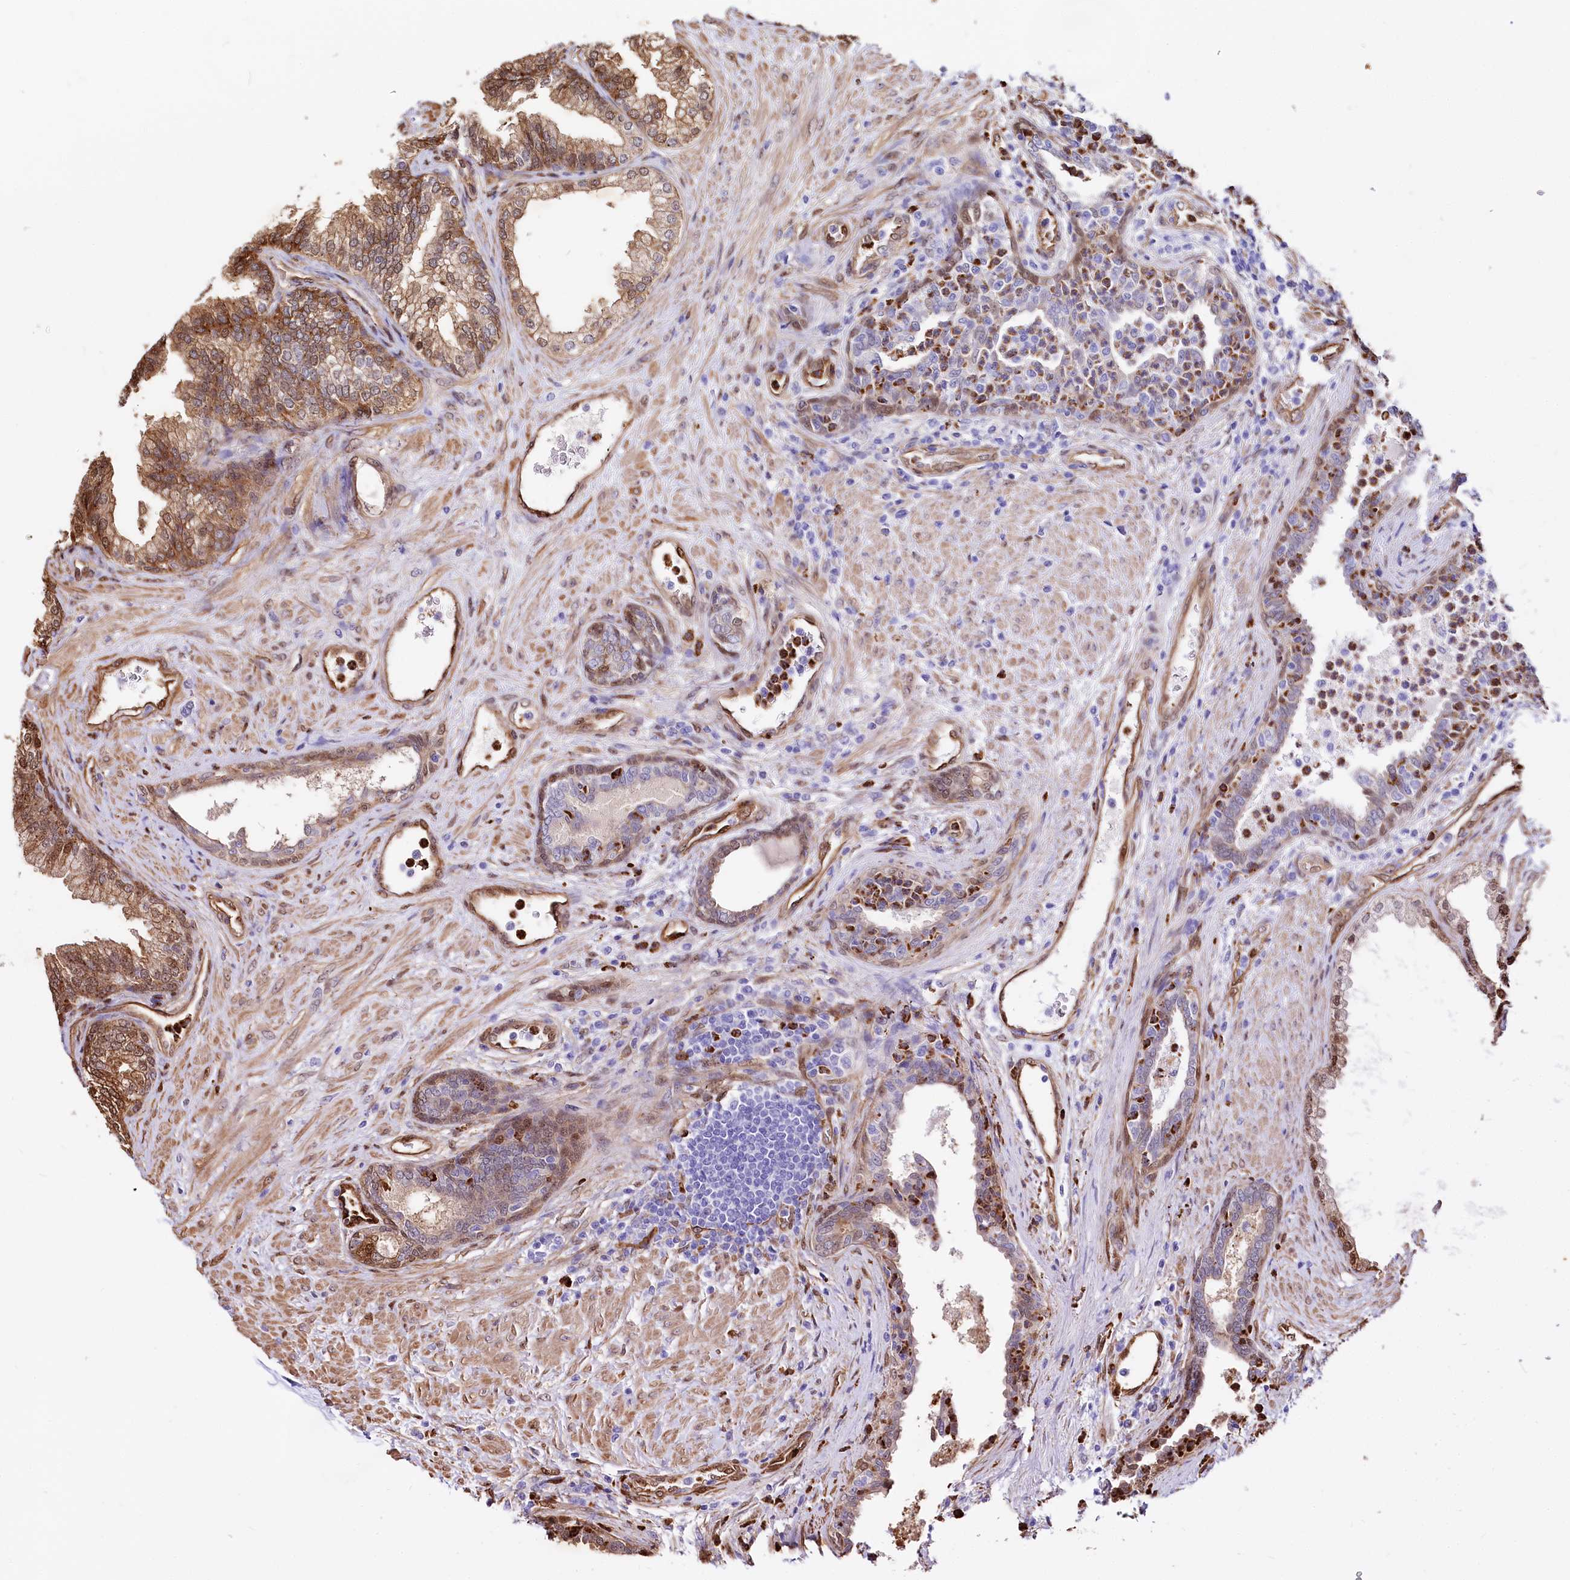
{"staining": {"intensity": "moderate", "quantity": "25%-75%", "location": "cytoplasmic/membranous,nuclear"}, "tissue": "prostate", "cell_type": "Glandular cells", "image_type": "normal", "snomed": [{"axis": "morphology", "description": "Normal tissue, NOS"}, {"axis": "topography", "description": "Prostate"}], "caption": "An immunohistochemistry (IHC) image of normal tissue is shown. Protein staining in brown highlights moderate cytoplasmic/membranous,nuclear positivity in prostate within glandular cells. (DAB (3,3'-diaminobenzidine) = brown stain, brightfield microscopy at high magnification).", "gene": "PTMS", "patient": {"sex": "male", "age": 76}}